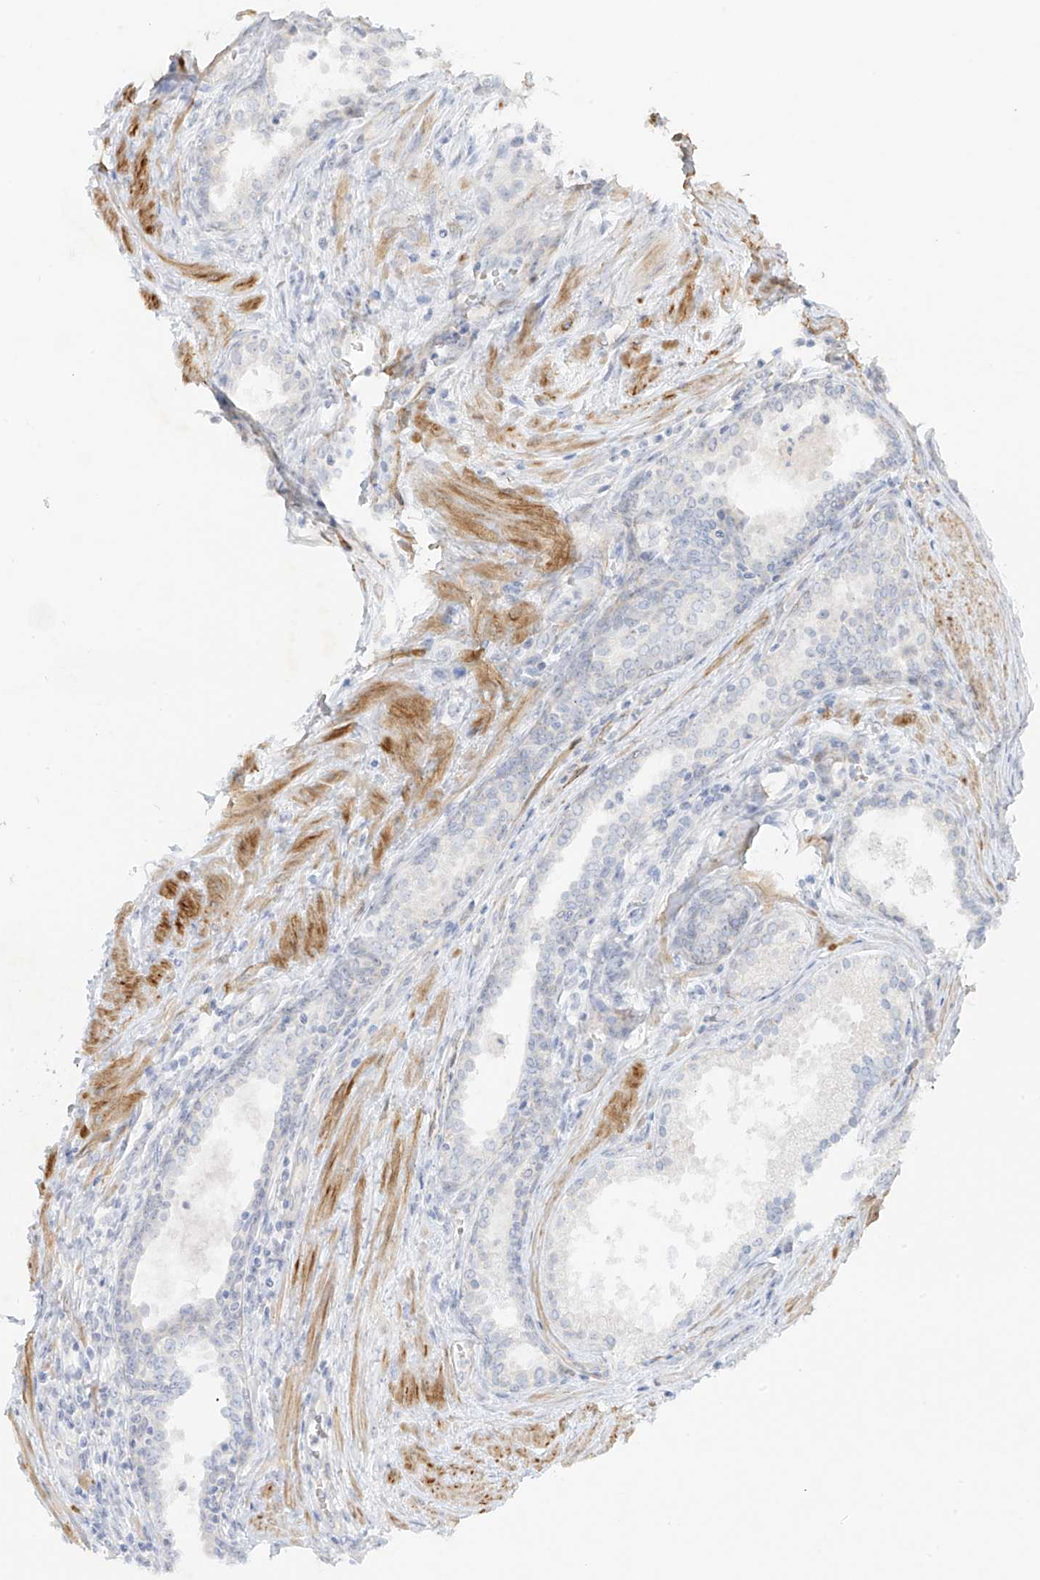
{"staining": {"intensity": "negative", "quantity": "none", "location": "none"}, "tissue": "prostate cancer", "cell_type": "Tumor cells", "image_type": "cancer", "snomed": [{"axis": "morphology", "description": "Adenocarcinoma, High grade"}, {"axis": "topography", "description": "Prostate"}], "caption": "High magnification brightfield microscopy of prostate cancer stained with DAB (3,3'-diaminobenzidine) (brown) and counterstained with hematoxylin (blue): tumor cells show no significant expression.", "gene": "C11orf87", "patient": {"sex": "male", "age": 68}}